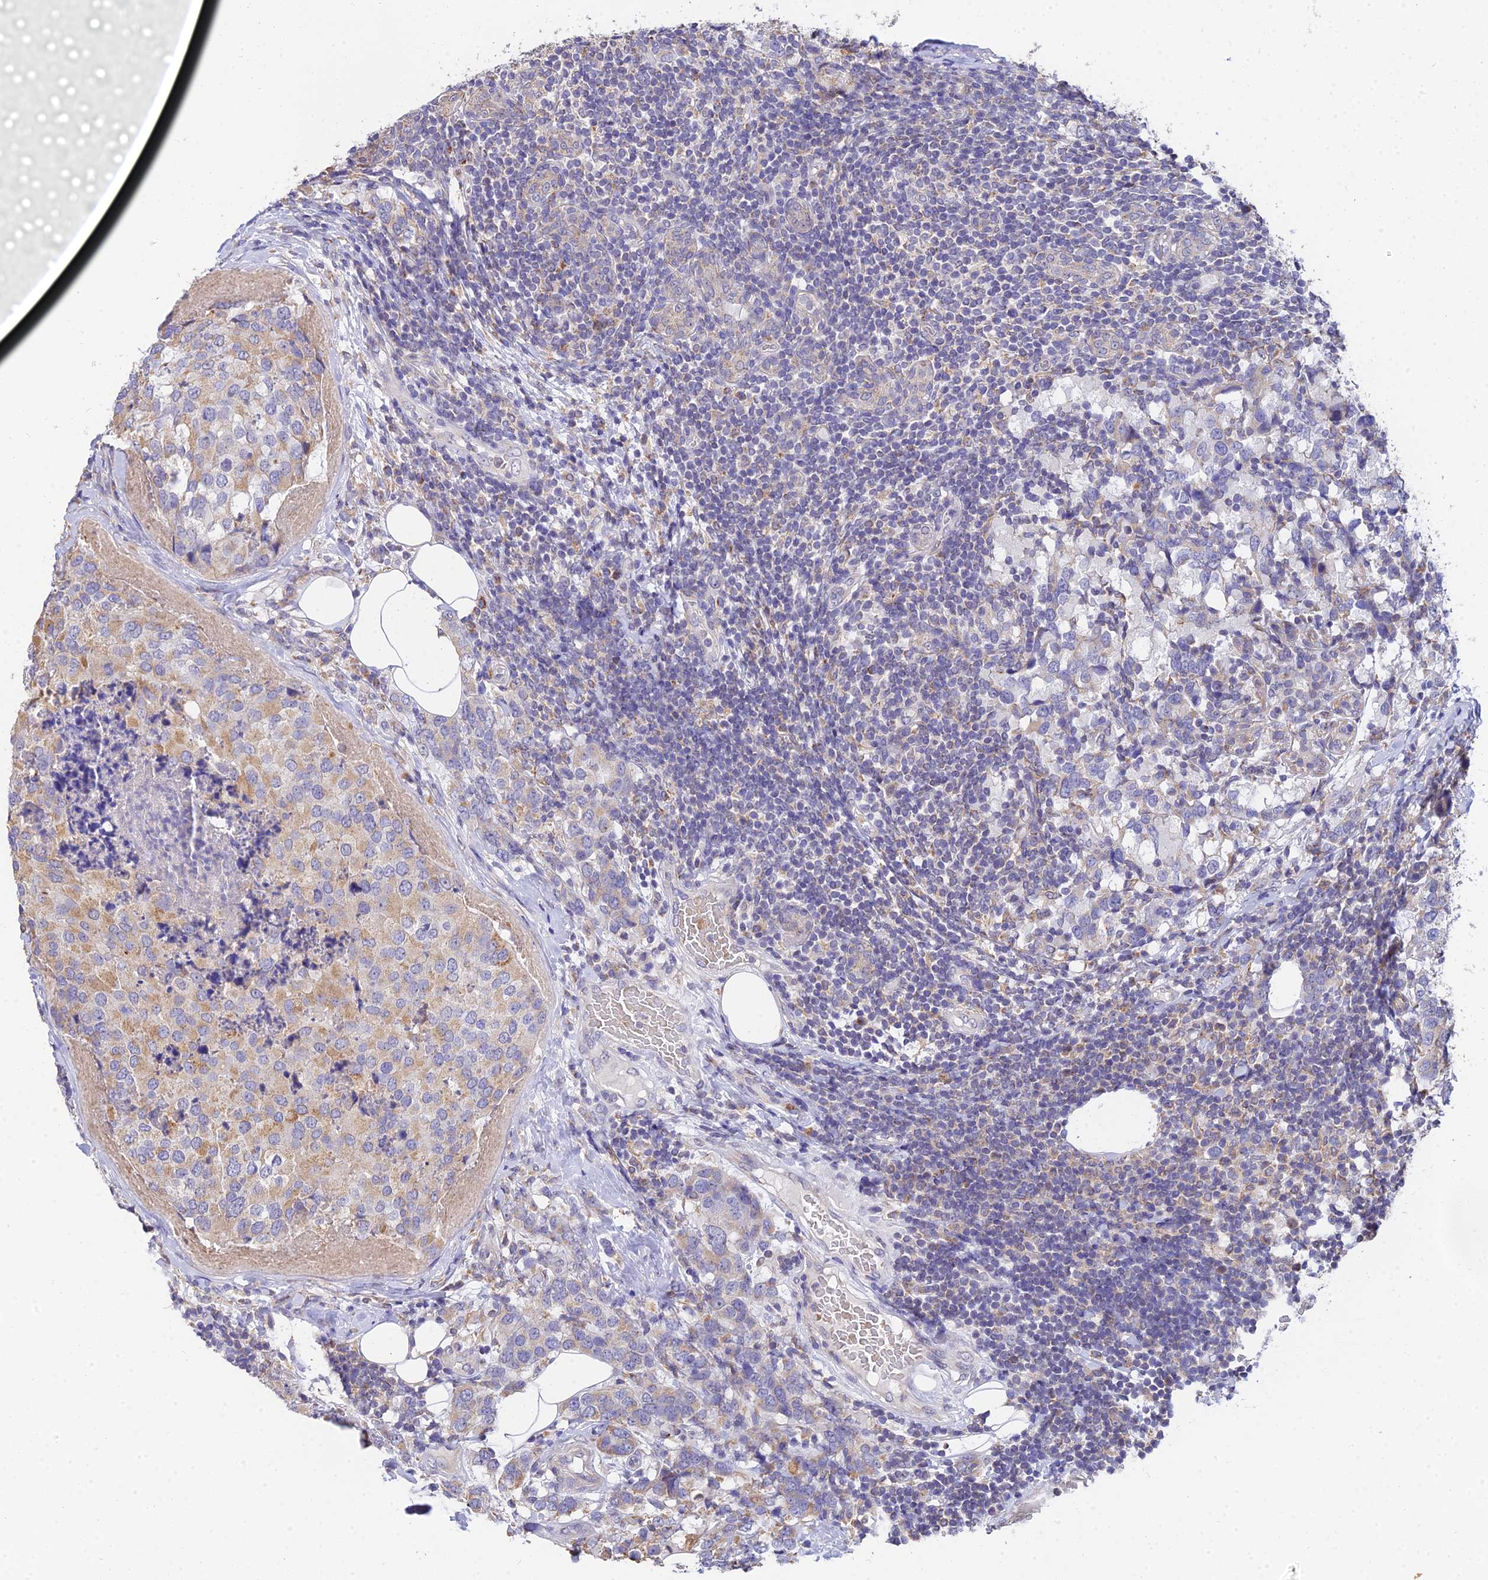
{"staining": {"intensity": "moderate", "quantity": "25%-75%", "location": "cytoplasmic/membranous"}, "tissue": "breast cancer", "cell_type": "Tumor cells", "image_type": "cancer", "snomed": [{"axis": "morphology", "description": "Lobular carcinoma"}, {"axis": "topography", "description": "Breast"}], "caption": "An immunohistochemistry photomicrograph of tumor tissue is shown. Protein staining in brown labels moderate cytoplasmic/membranous positivity in breast cancer within tumor cells. The staining was performed using DAB (3,3'-diaminobenzidine), with brown indicating positive protein expression. Nuclei are stained blue with hematoxylin.", "gene": "ARL8B", "patient": {"sex": "female", "age": 59}}